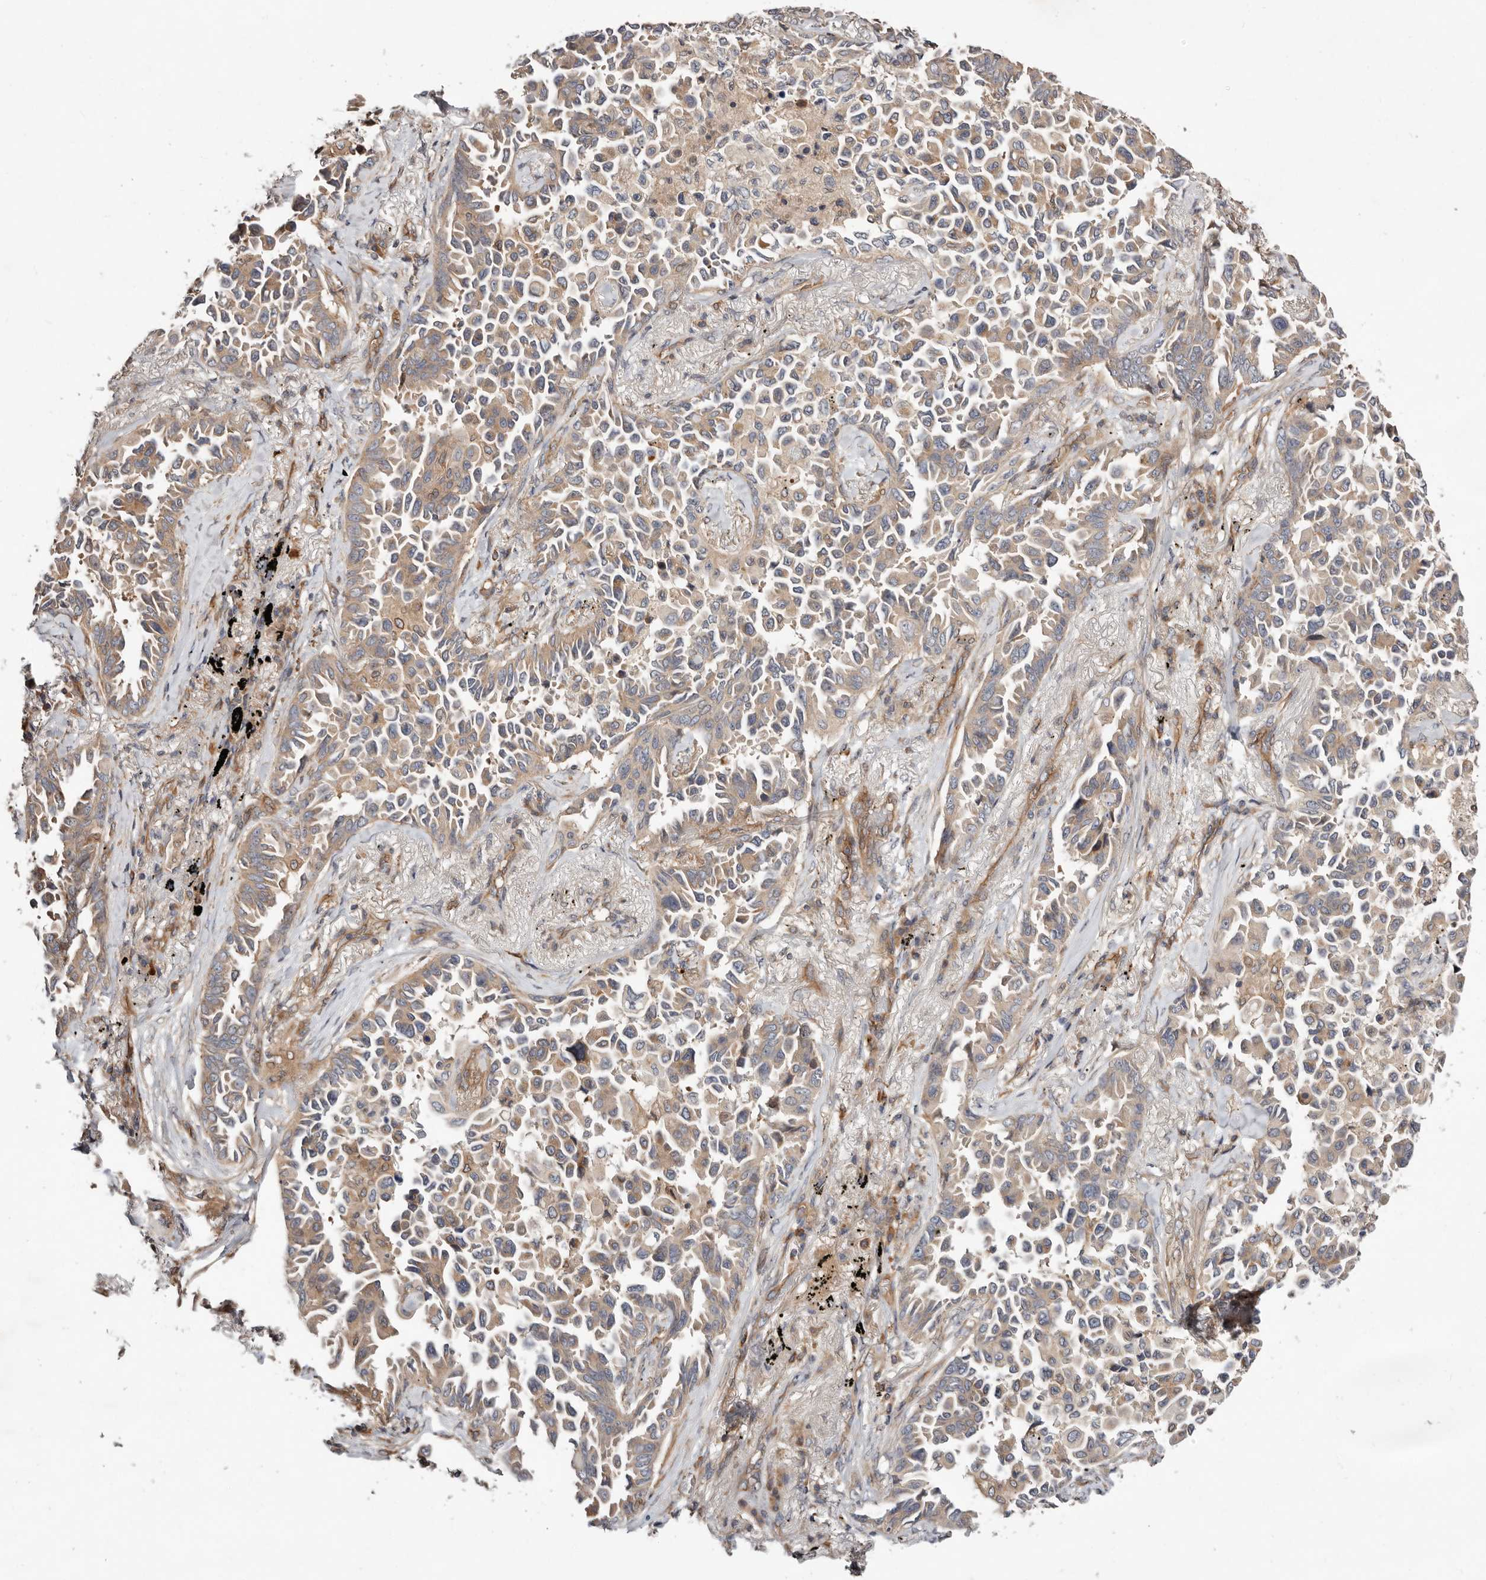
{"staining": {"intensity": "weak", "quantity": ">75%", "location": "cytoplasmic/membranous"}, "tissue": "lung cancer", "cell_type": "Tumor cells", "image_type": "cancer", "snomed": [{"axis": "morphology", "description": "Adenocarcinoma, NOS"}, {"axis": "topography", "description": "Lung"}], "caption": "Weak cytoplasmic/membranous positivity for a protein is present in about >75% of tumor cells of lung cancer using immunohistochemistry.", "gene": "MACF1", "patient": {"sex": "female", "age": 67}}